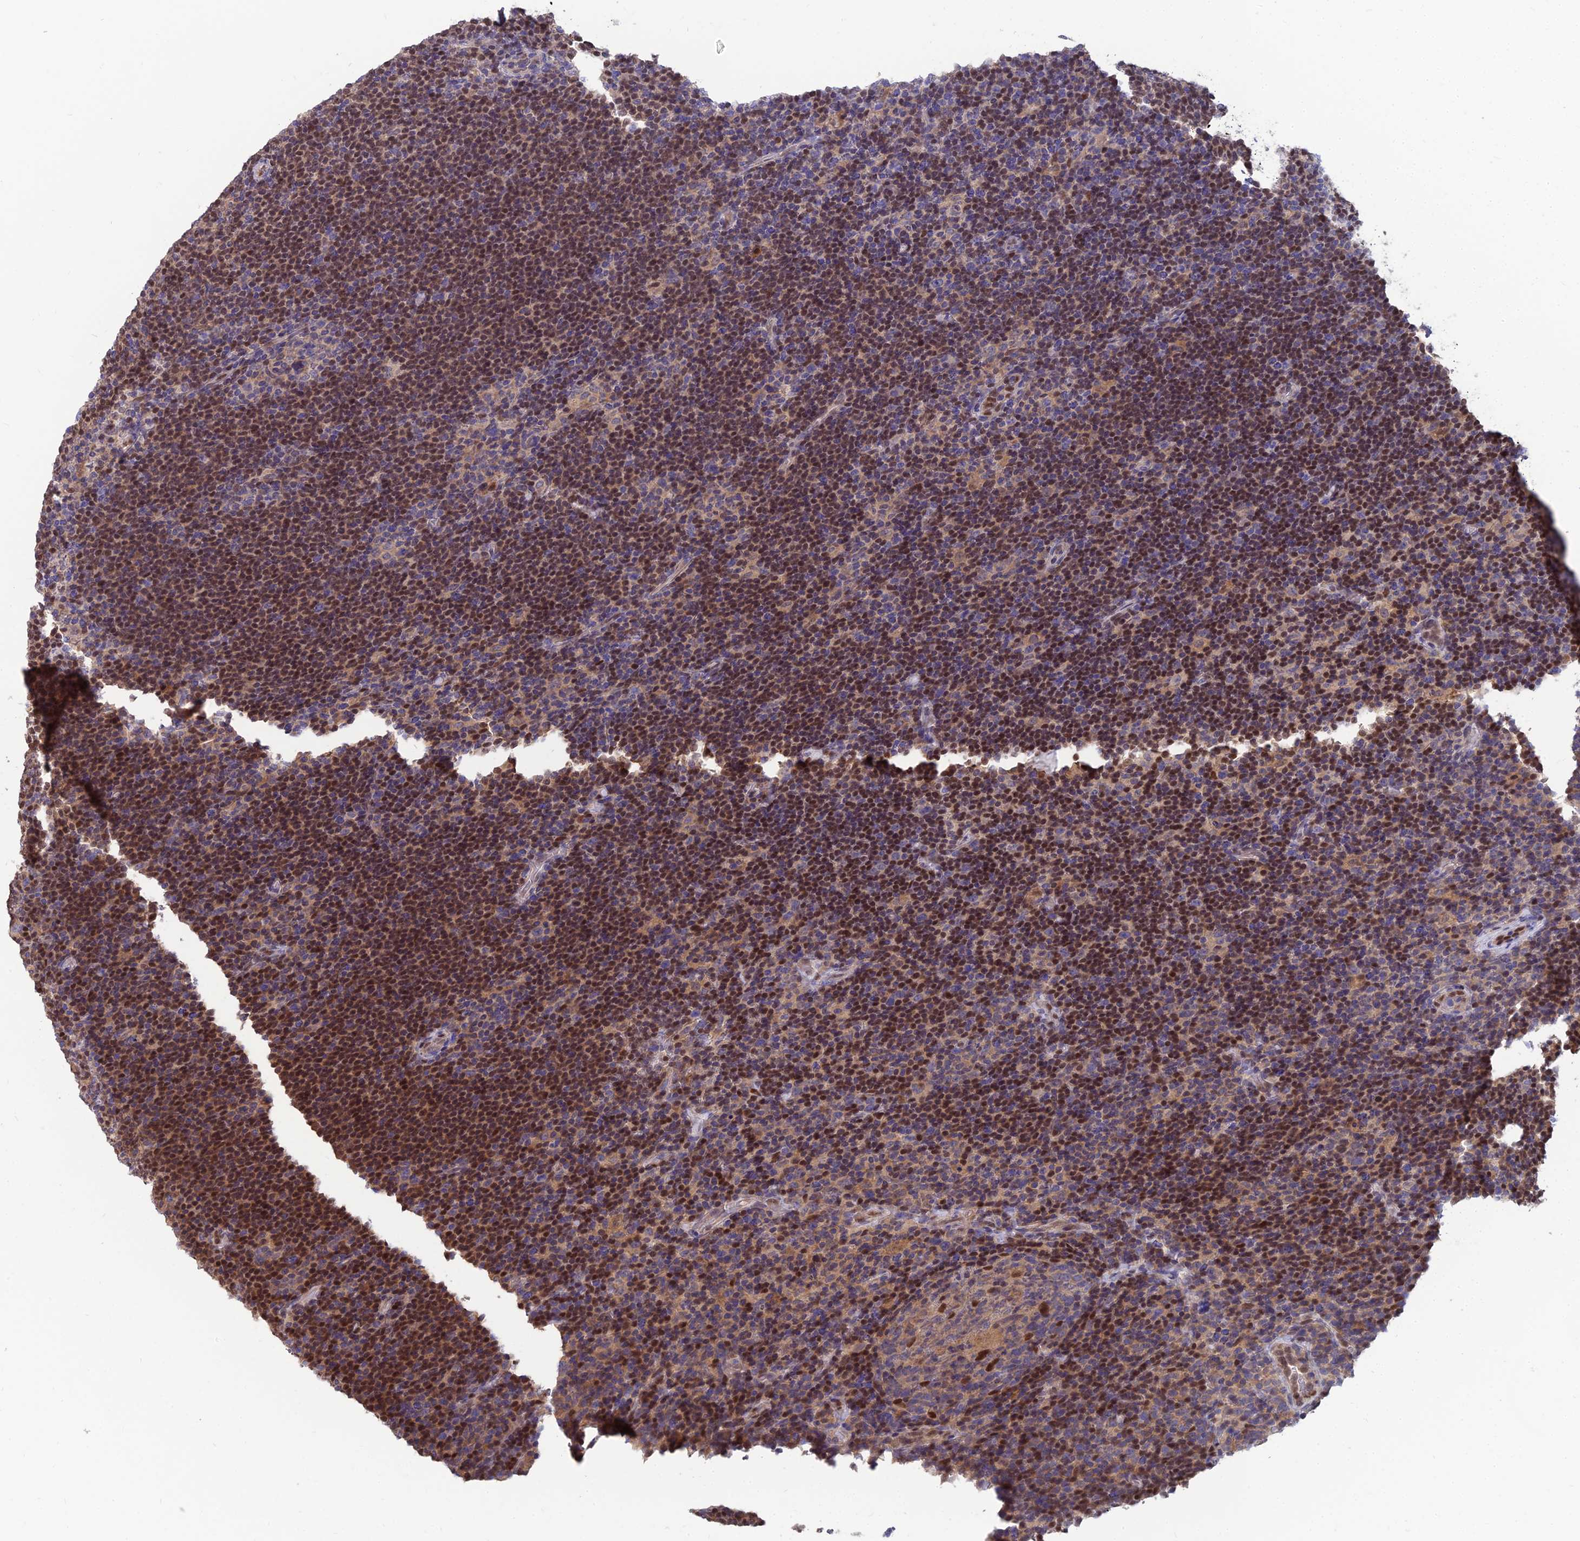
{"staining": {"intensity": "negative", "quantity": "none", "location": "none"}, "tissue": "lymphoma", "cell_type": "Tumor cells", "image_type": "cancer", "snomed": [{"axis": "morphology", "description": "Hodgkin's disease, NOS"}, {"axis": "topography", "description": "Lymph node"}], "caption": "Immunohistochemistry of human lymphoma reveals no expression in tumor cells. (DAB (3,3'-diaminobenzidine) IHC with hematoxylin counter stain).", "gene": "DNPEP", "patient": {"sex": "female", "age": 57}}